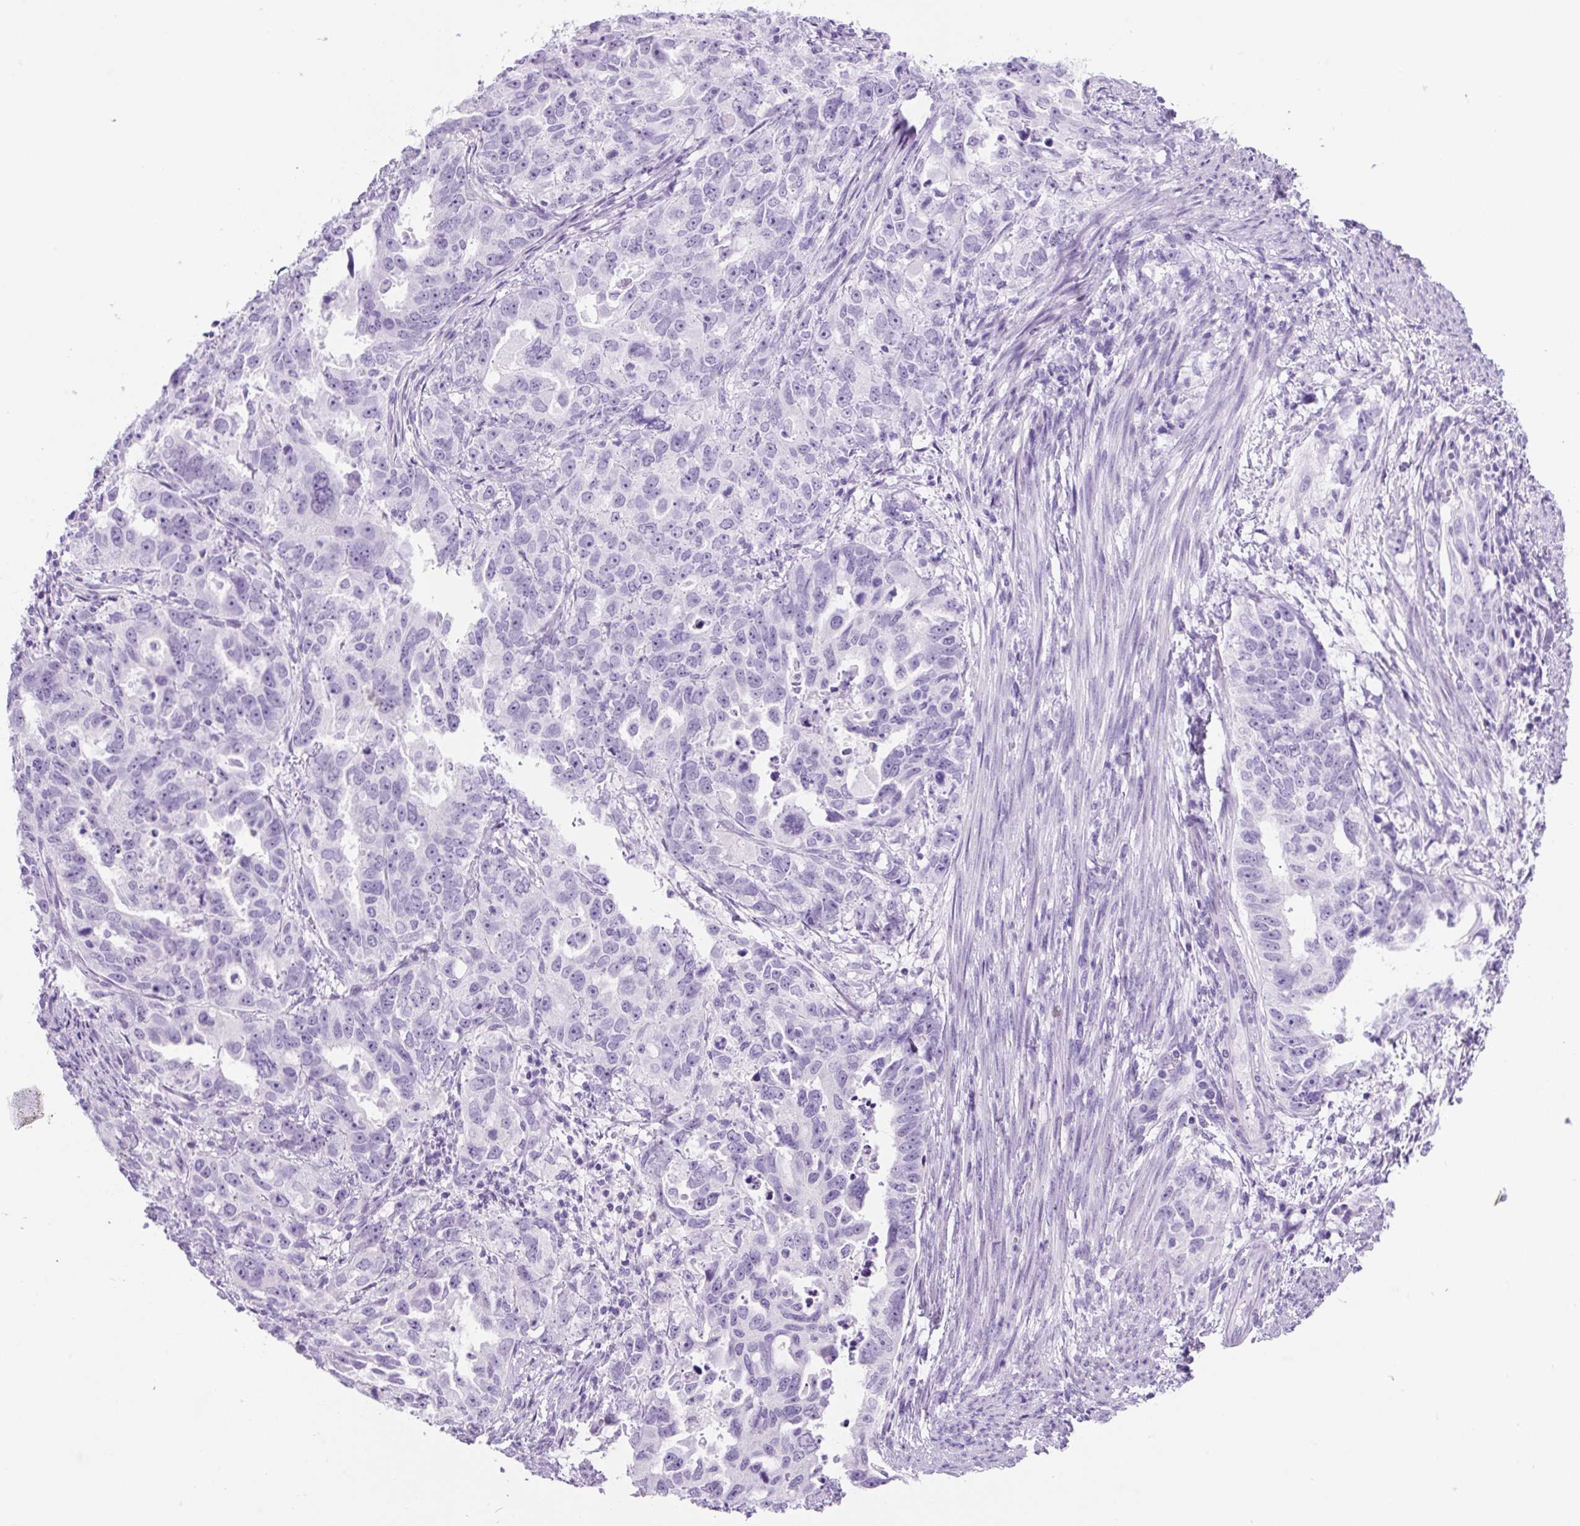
{"staining": {"intensity": "negative", "quantity": "none", "location": "none"}, "tissue": "endometrial cancer", "cell_type": "Tumor cells", "image_type": "cancer", "snomed": [{"axis": "morphology", "description": "Adenocarcinoma, NOS"}, {"axis": "topography", "description": "Endometrium"}], "caption": "Histopathology image shows no significant protein expression in tumor cells of endometrial cancer (adenocarcinoma).", "gene": "UBL3", "patient": {"sex": "female", "age": 65}}